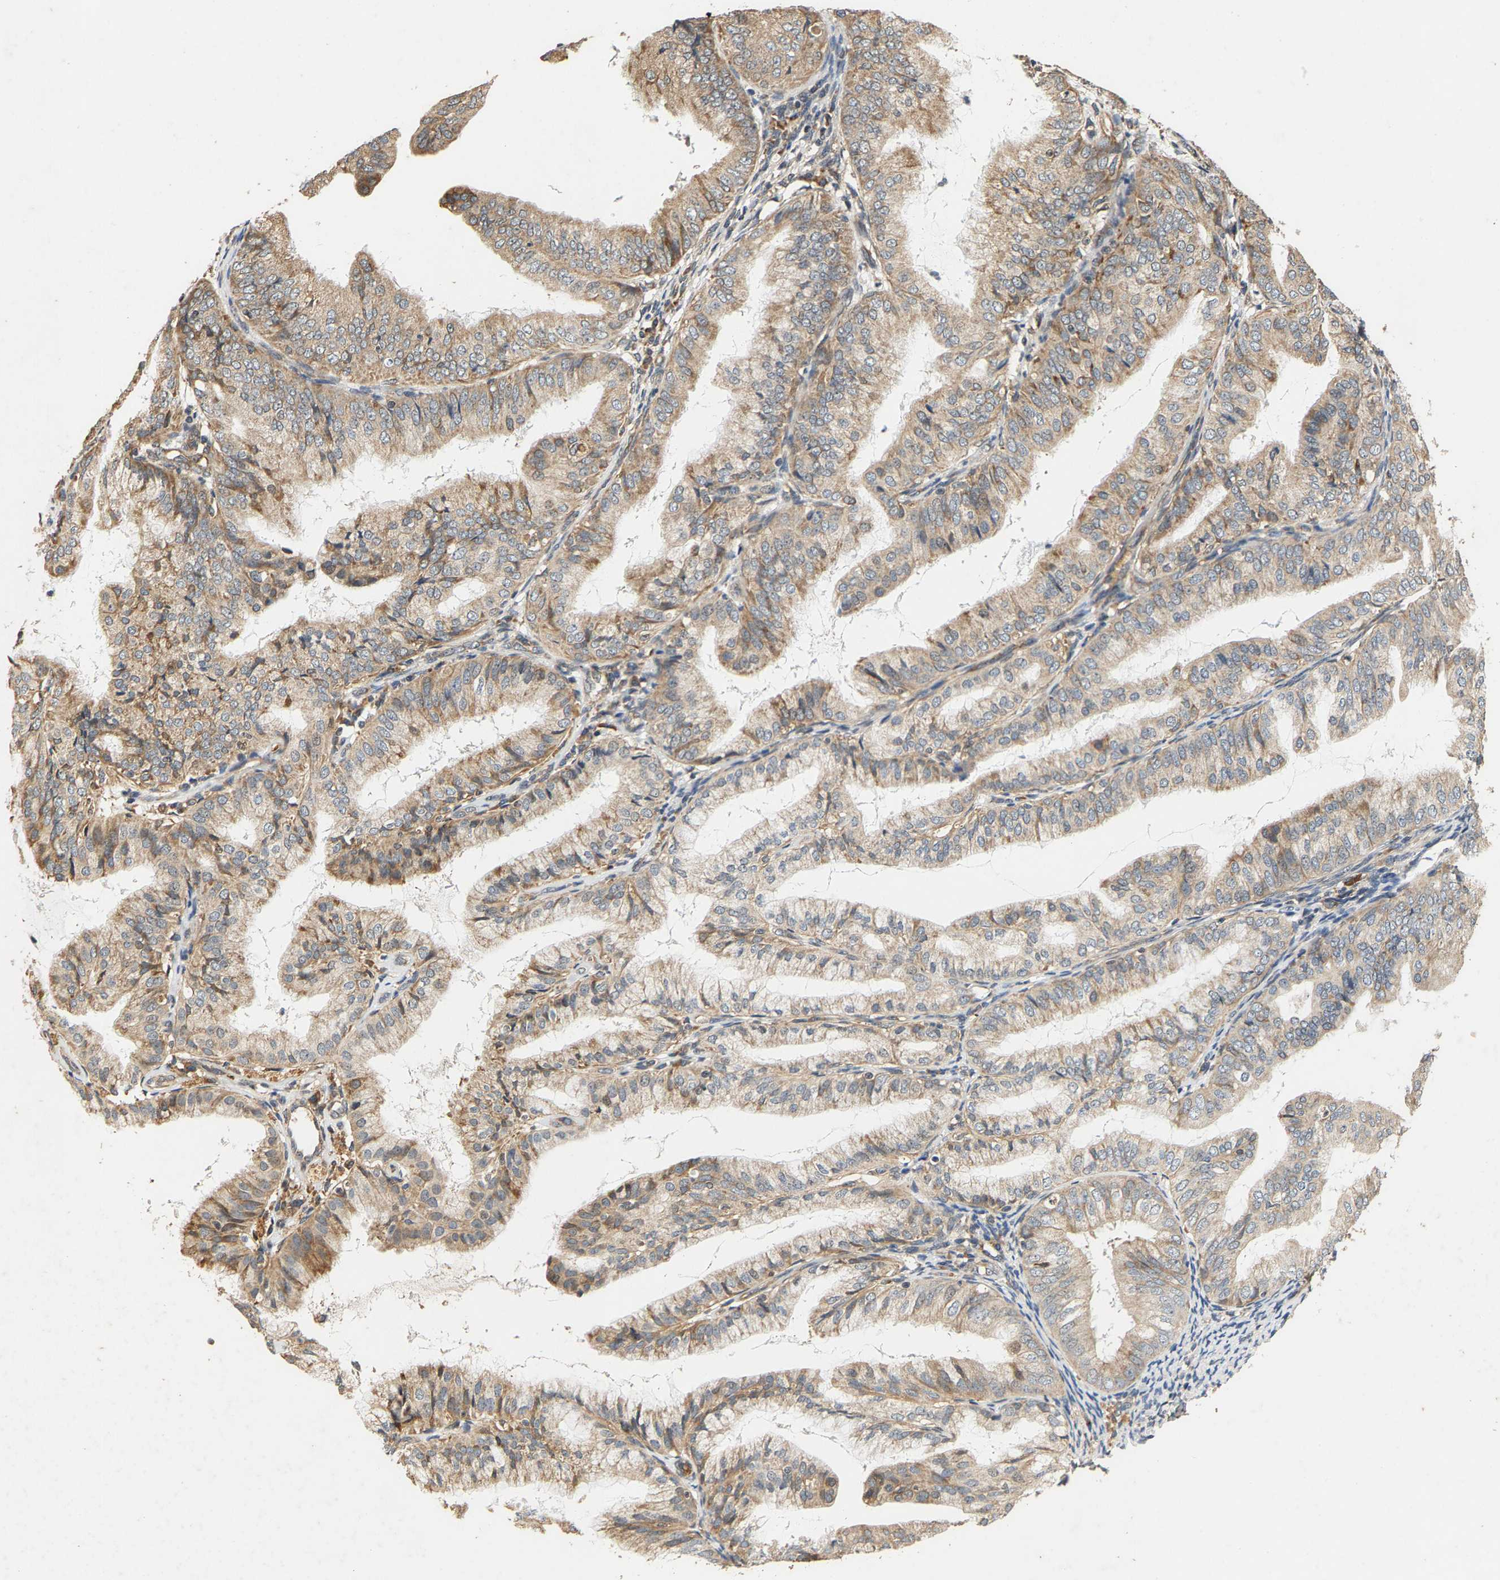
{"staining": {"intensity": "weak", "quantity": ">75%", "location": "cytoplasmic/membranous"}, "tissue": "endometrial cancer", "cell_type": "Tumor cells", "image_type": "cancer", "snomed": [{"axis": "morphology", "description": "Adenocarcinoma, NOS"}, {"axis": "topography", "description": "Endometrium"}], "caption": "Immunohistochemical staining of human endometrial cancer demonstrates low levels of weak cytoplasmic/membranous expression in about >75% of tumor cells.", "gene": "CIDEC", "patient": {"sex": "female", "age": 63}}